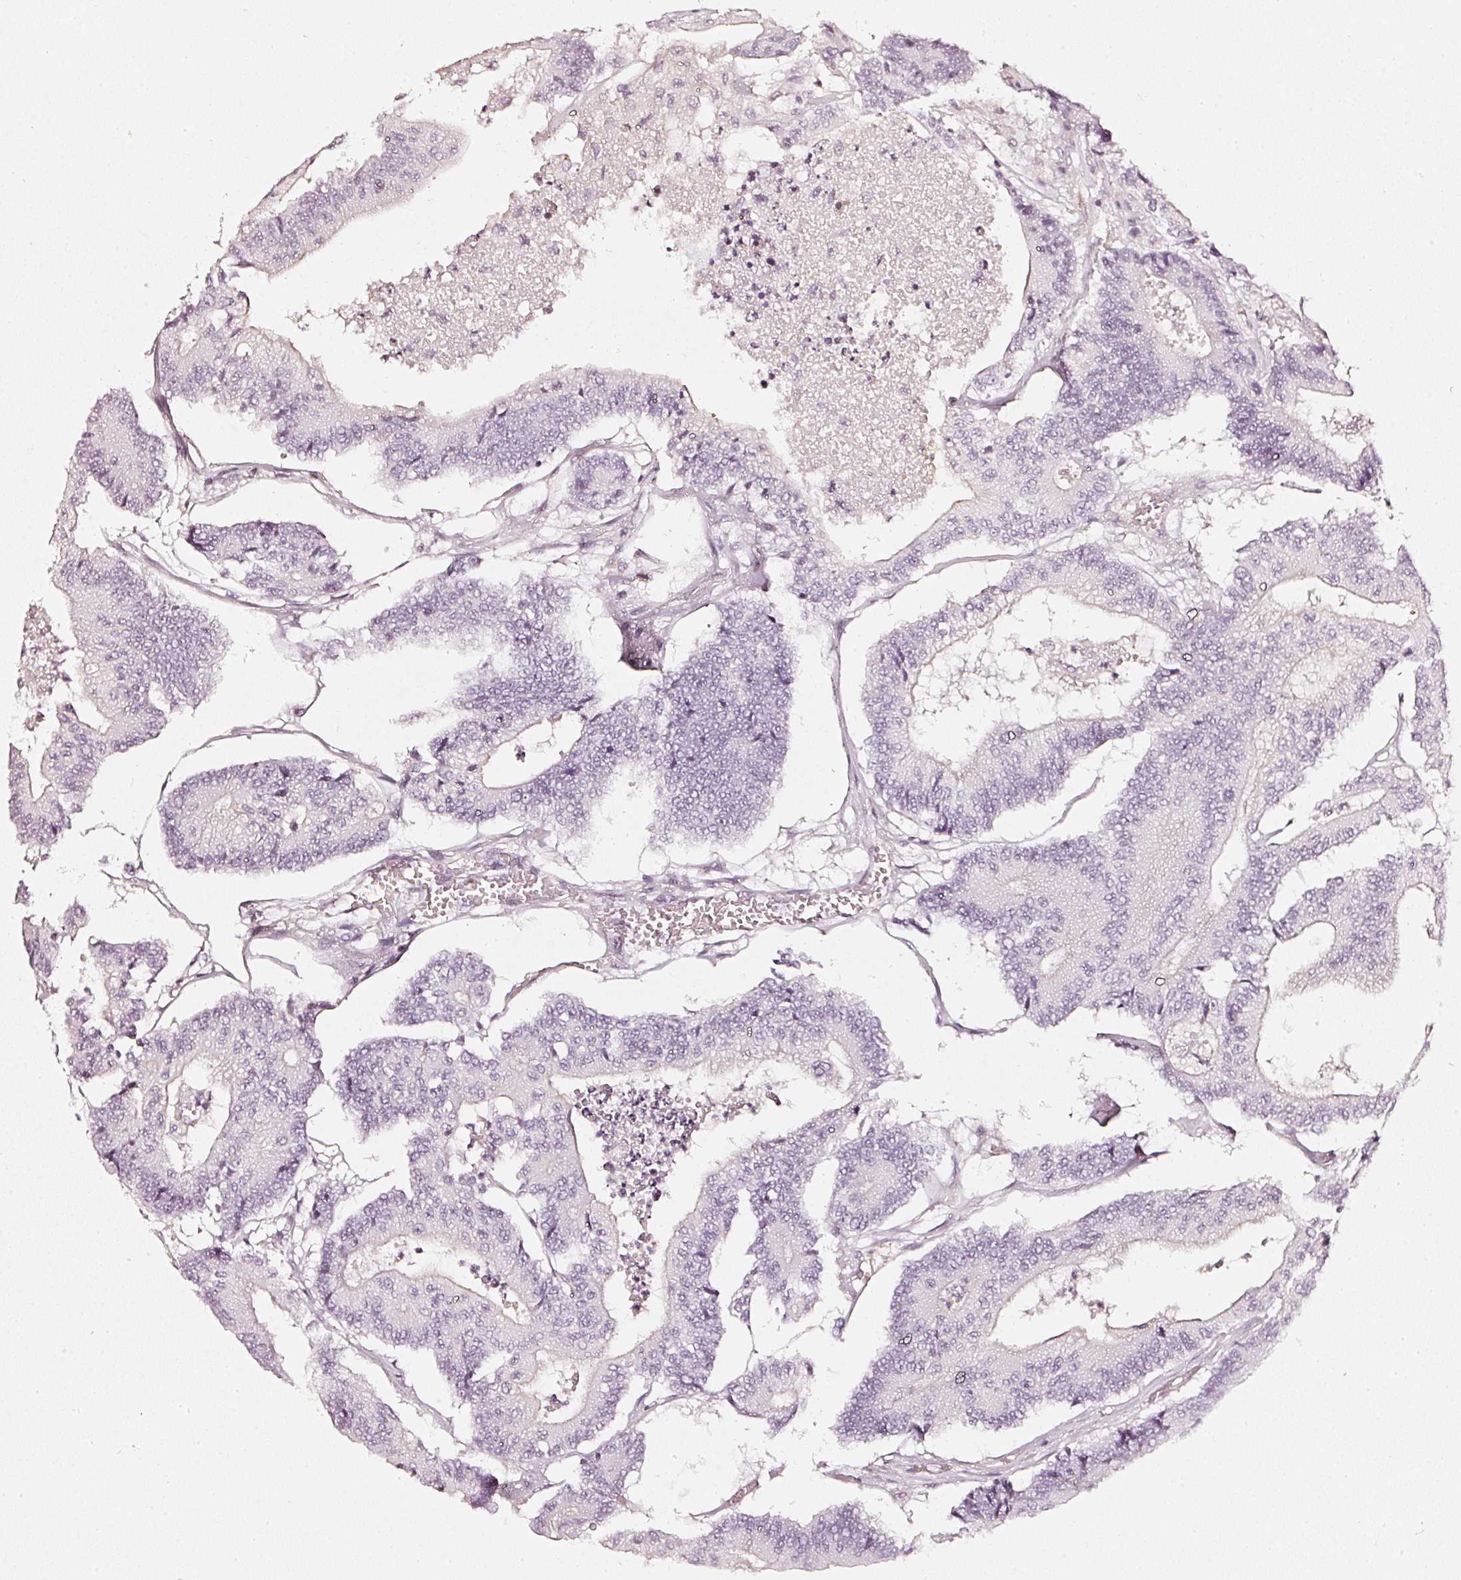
{"staining": {"intensity": "negative", "quantity": "none", "location": "none"}, "tissue": "colorectal cancer", "cell_type": "Tumor cells", "image_type": "cancer", "snomed": [{"axis": "morphology", "description": "Adenocarcinoma, NOS"}, {"axis": "topography", "description": "Colon"}], "caption": "Immunohistochemical staining of colorectal cancer (adenocarcinoma) displays no significant staining in tumor cells. (DAB (3,3'-diaminobenzidine) immunohistochemistry visualized using brightfield microscopy, high magnification).", "gene": "CNP", "patient": {"sex": "female", "age": 84}}